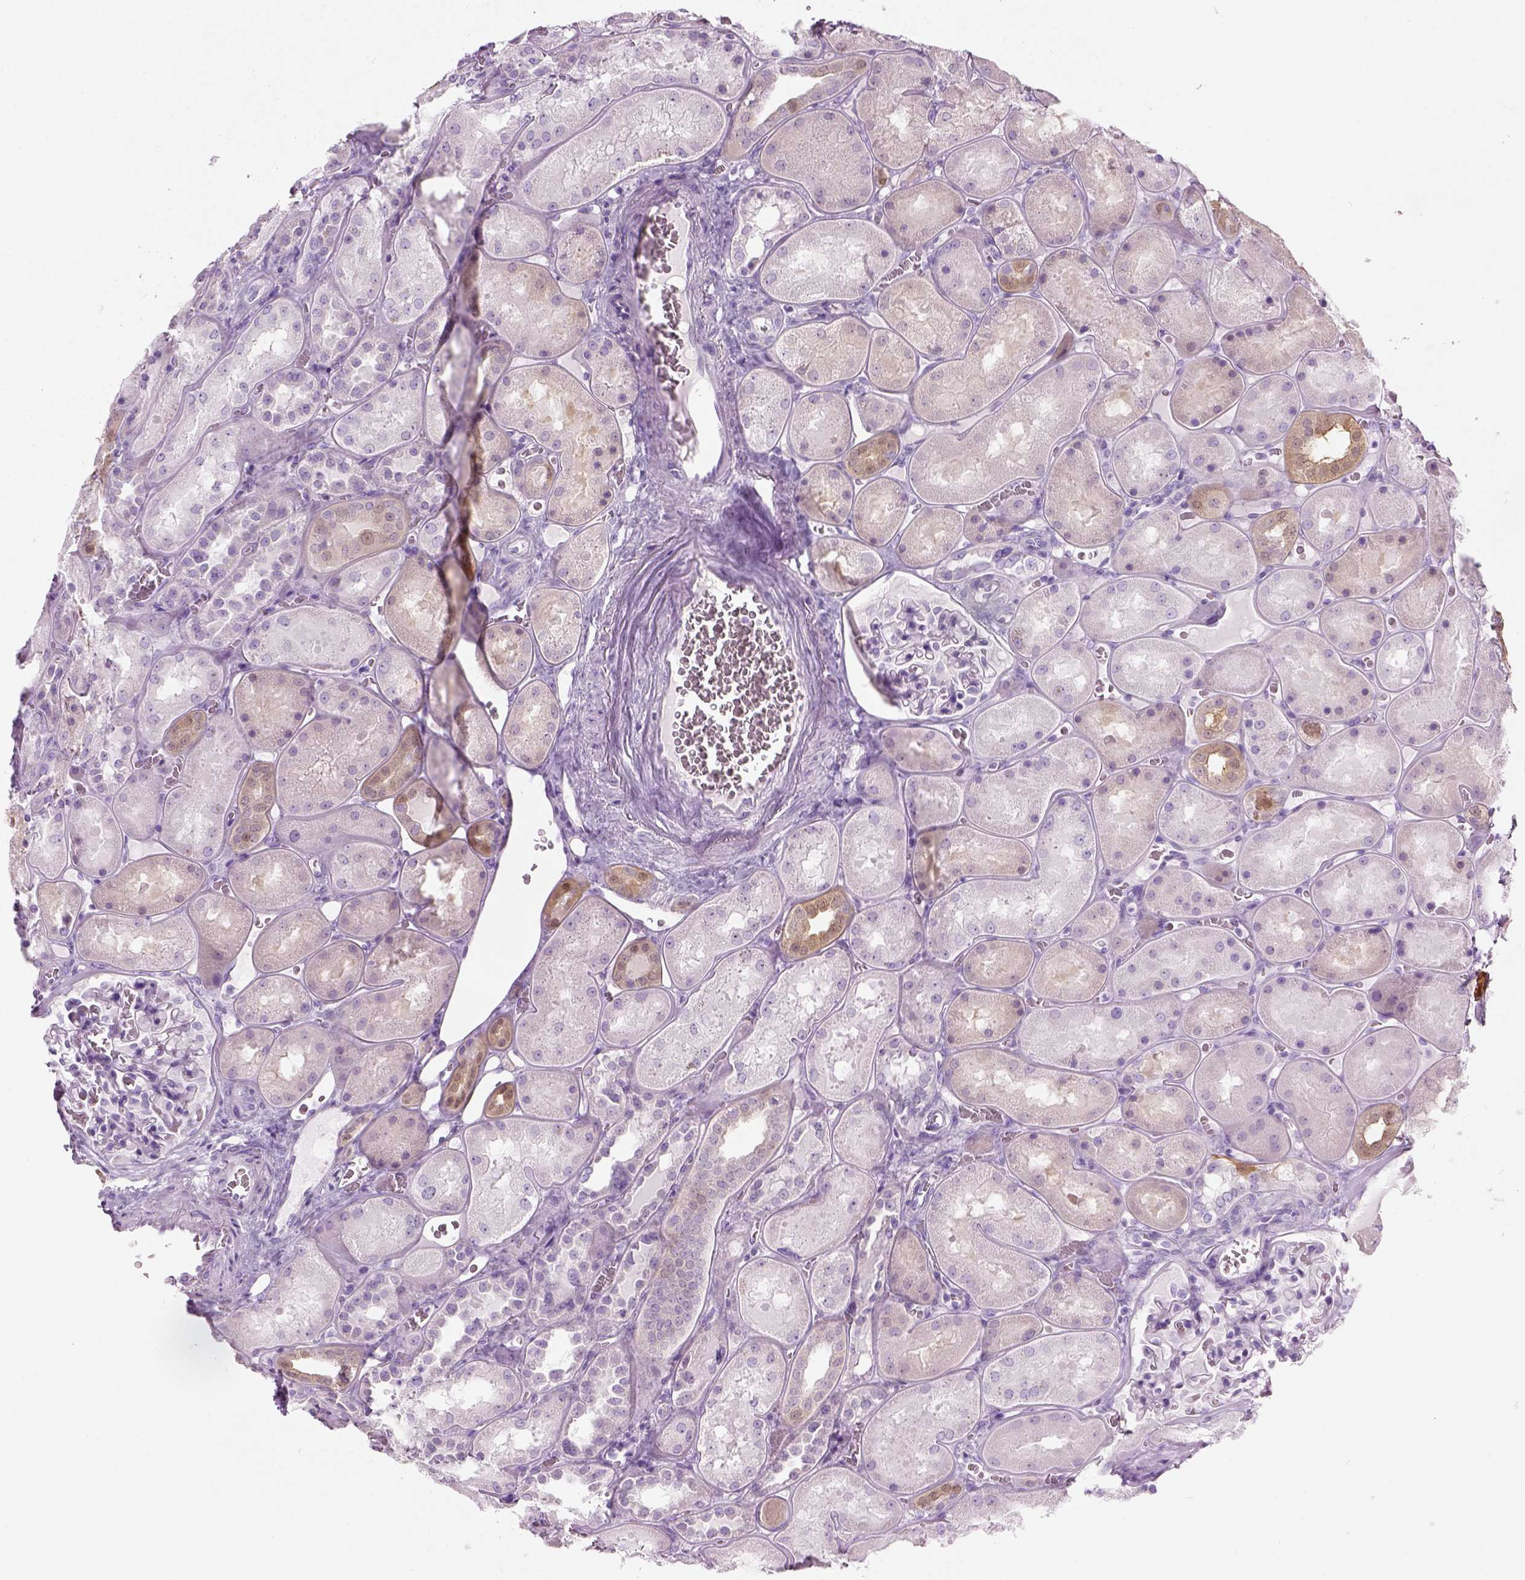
{"staining": {"intensity": "negative", "quantity": "none", "location": "none"}, "tissue": "kidney", "cell_type": "Cells in glomeruli", "image_type": "normal", "snomed": [{"axis": "morphology", "description": "Normal tissue, NOS"}, {"axis": "topography", "description": "Kidney"}], "caption": "DAB immunohistochemical staining of normal kidney demonstrates no significant expression in cells in glomeruli.", "gene": "CIBAR2", "patient": {"sex": "male", "age": 73}}